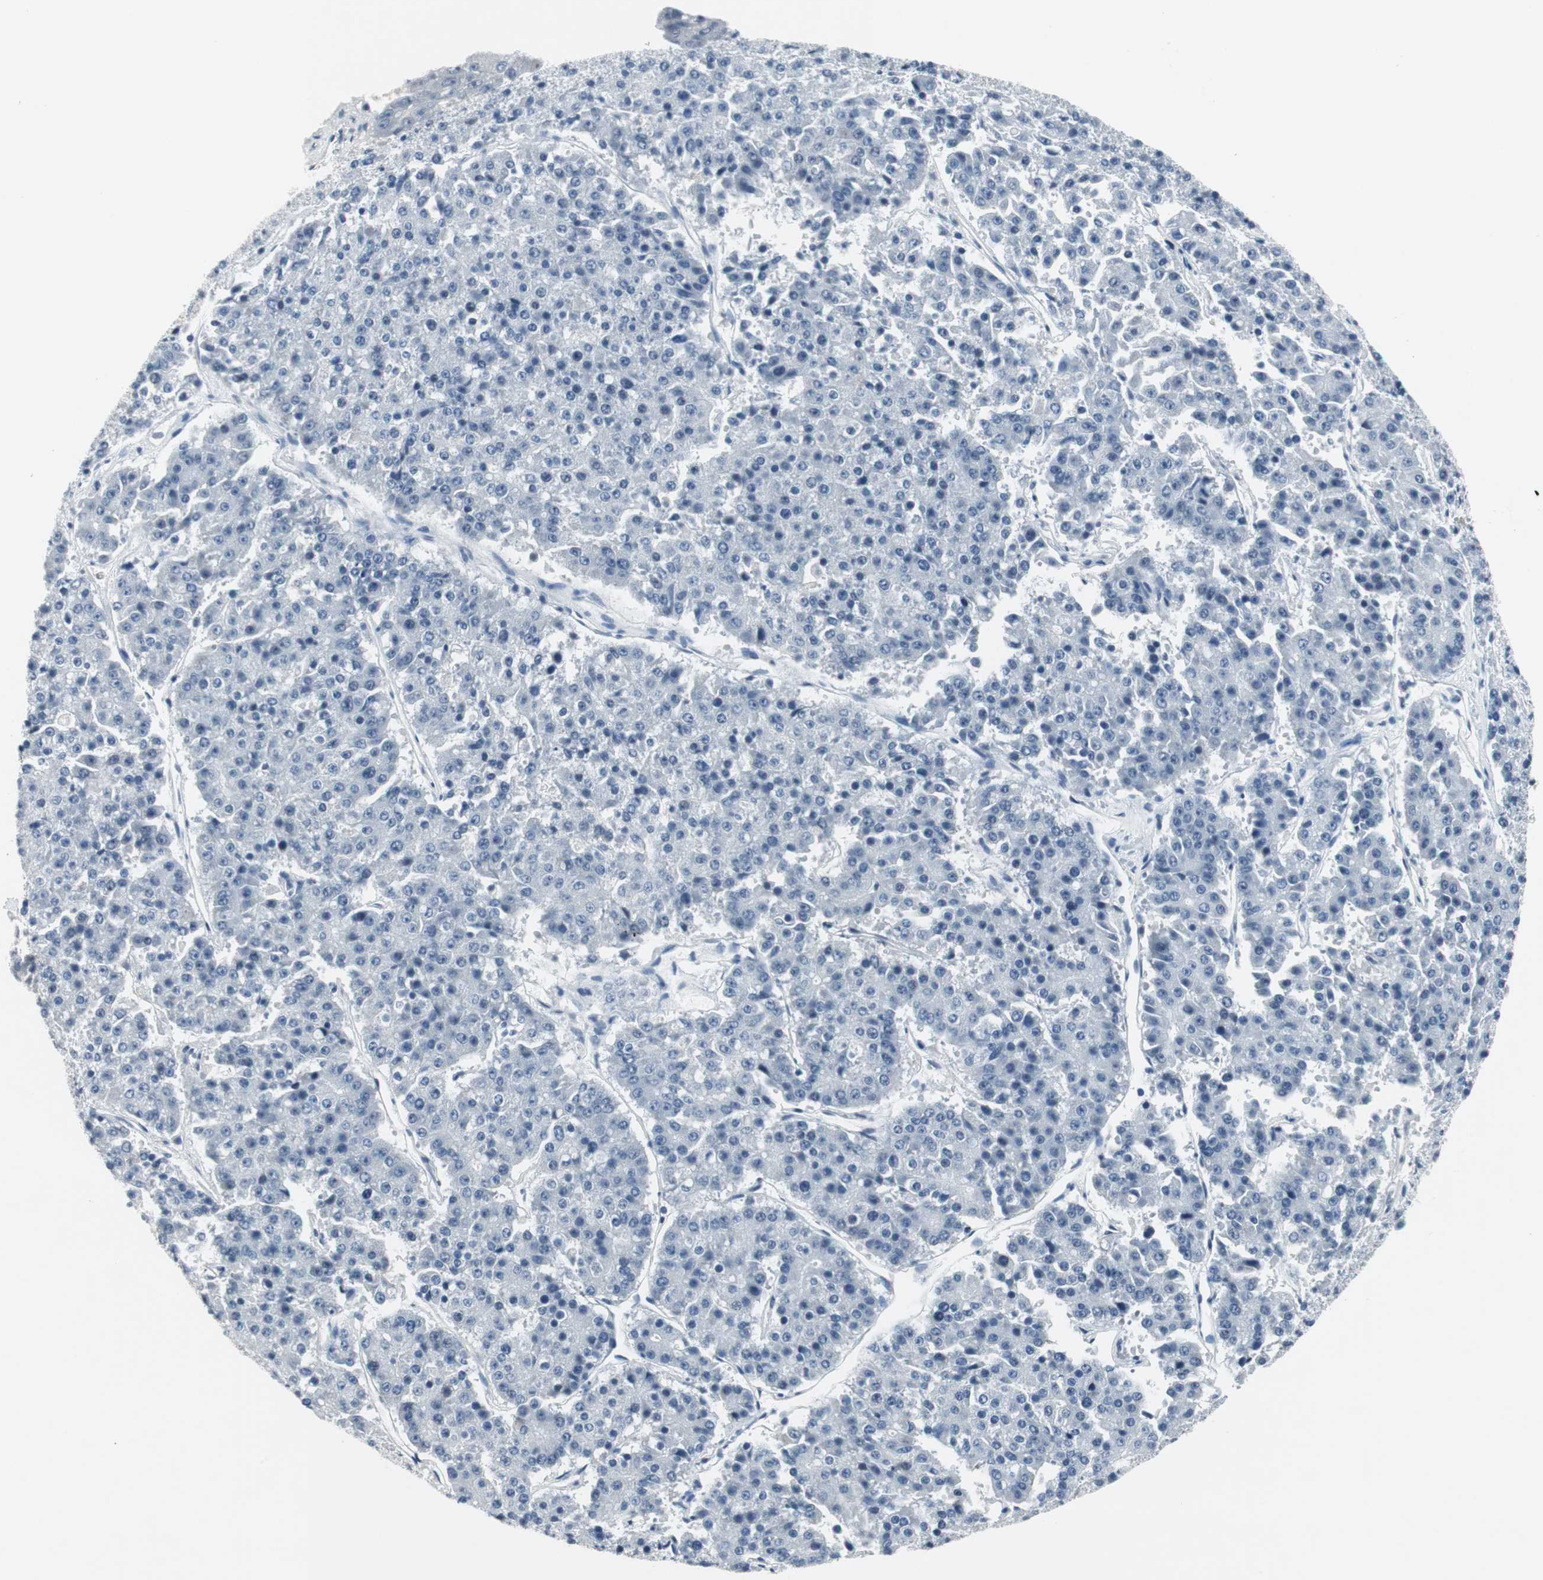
{"staining": {"intensity": "negative", "quantity": "none", "location": "none"}, "tissue": "pancreatic cancer", "cell_type": "Tumor cells", "image_type": "cancer", "snomed": [{"axis": "morphology", "description": "Adenocarcinoma, NOS"}, {"axis": "topography", "description": "Pancreas"}], "caption": "A histopathology image of pancreatic cancer (adenocarcinoma) stained for a protein demonstrates no brown staining in tumor cells.", "gene": "ELK1", "patient": {"sex": "male", "age": 50}}